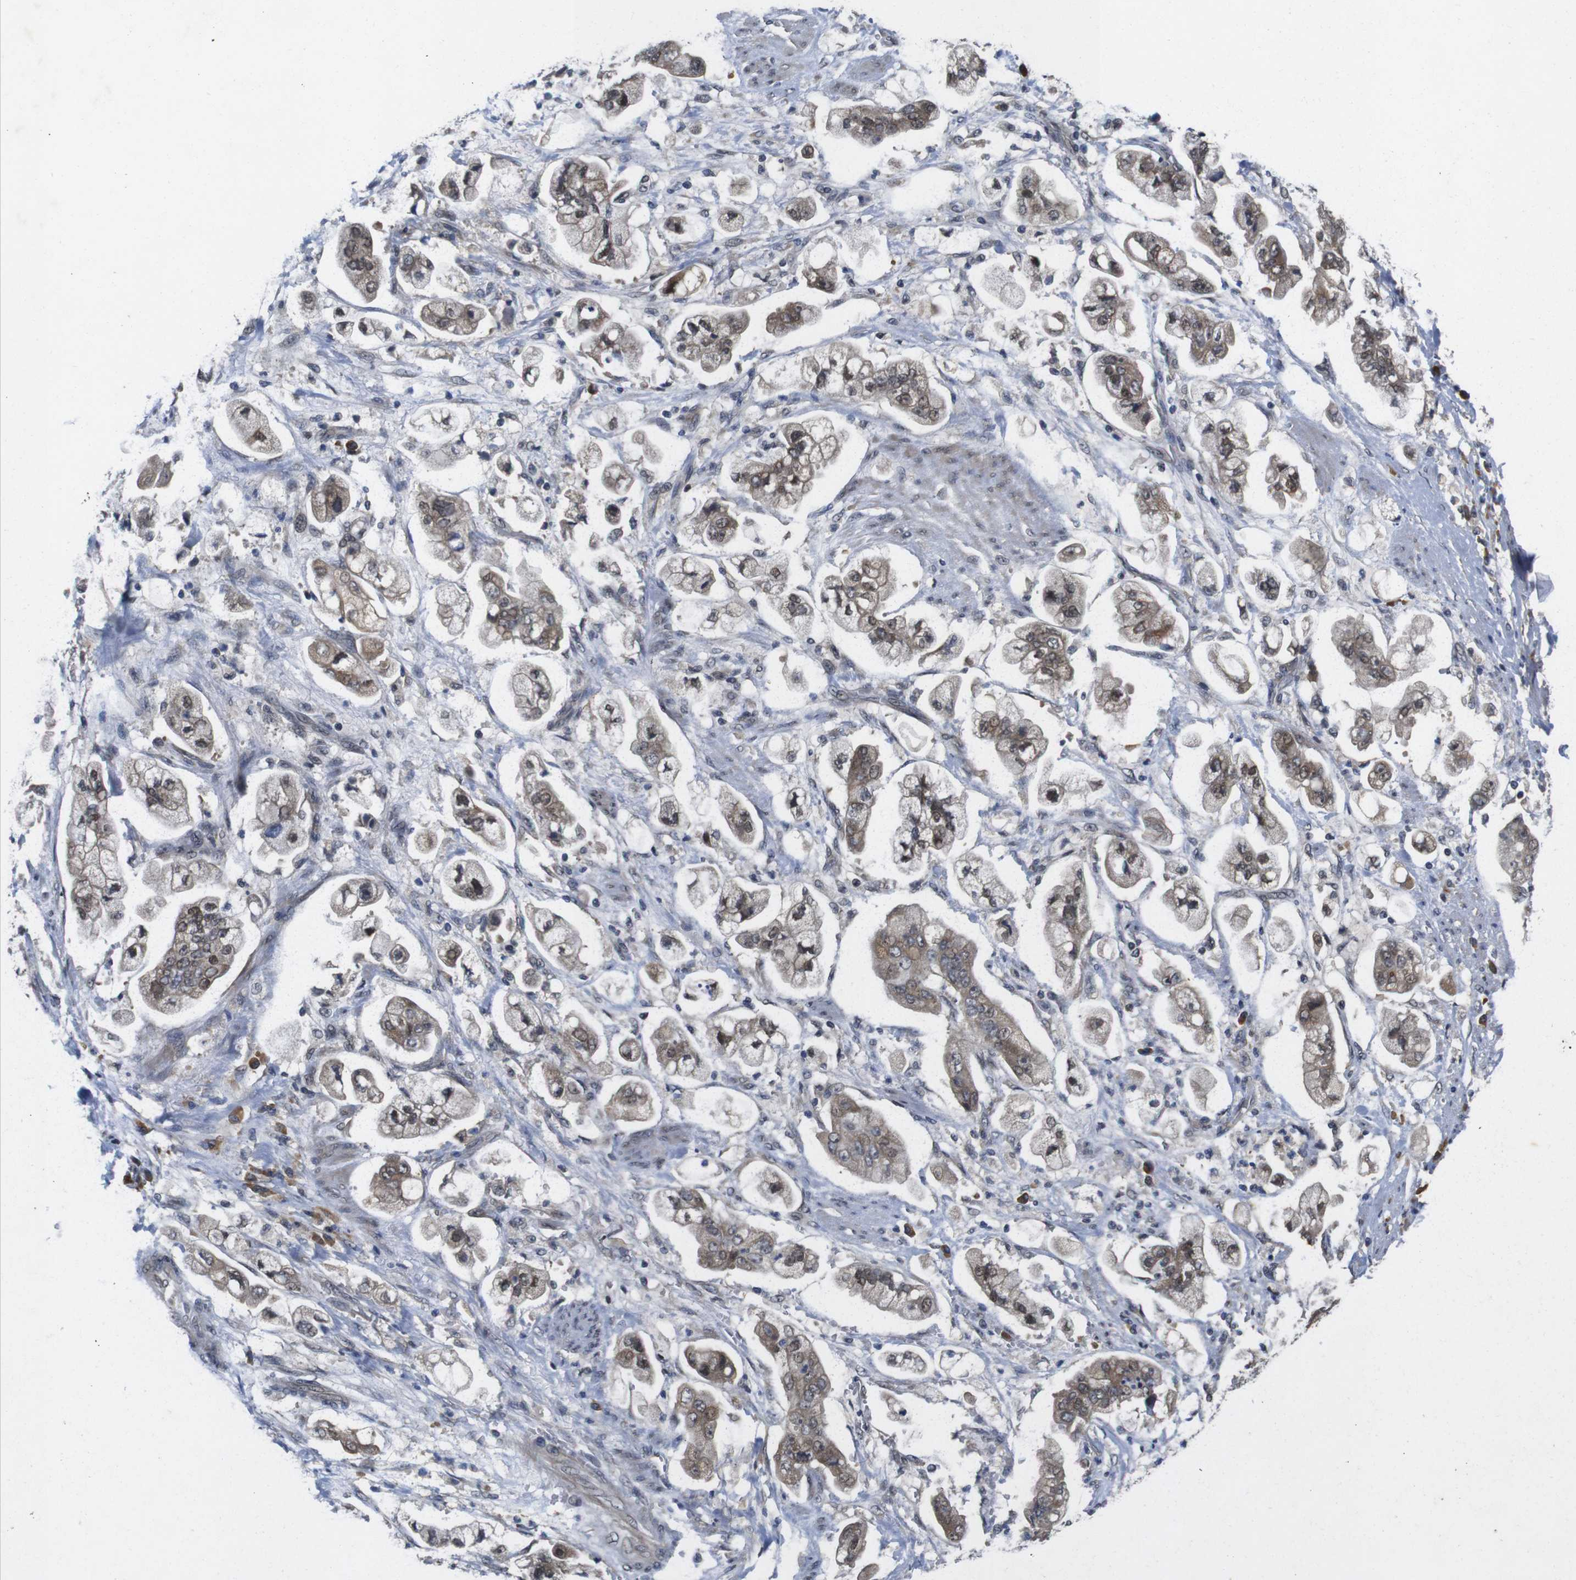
{"staining": {"intensity": "moderate", "quantity": ">75%", "location": "cytoplasmic/membranous,nuclear"}, "tissue": "stomach cancer", "cell_type": "Tumor cells", "image_type": "cancer", "snomed": [{"axis": "morphology", "description": "Adenocarcinoma, NOS"}, {"axis": "topography", "description": "Stomach"}], "caption": "IHC image of neoplastic tissue: adenocarcinoma (stomach) stained using immunohistochemistry shows medium levels of moderate protein expression localized specifically in the cytoplasmic/membranous and nuclear of tumor cells, appearing as a cytoplasmic/membranous and nuclear brown color.", "gene": "ZBTB46", "patient": {"sex": "male", "age": 62}}